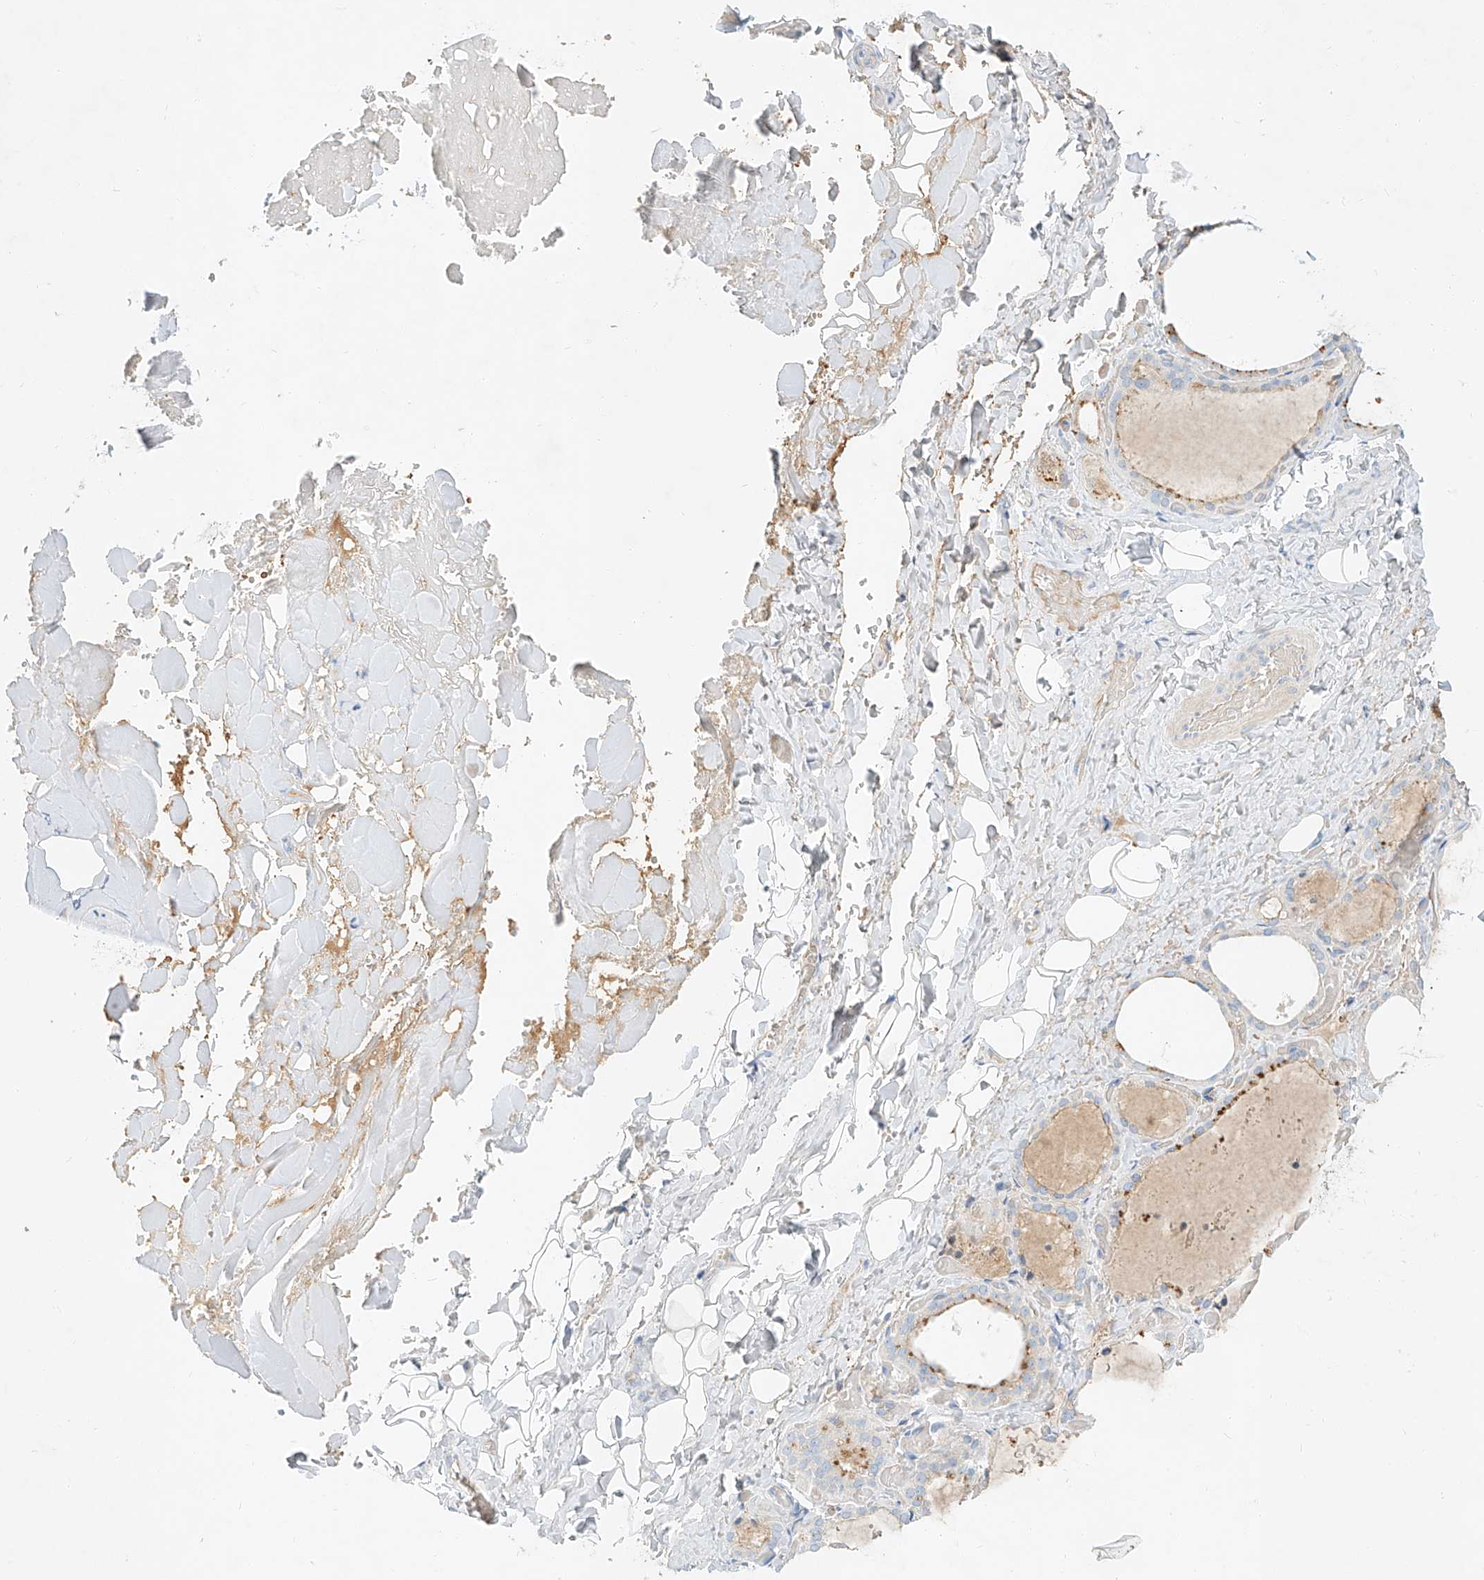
{"staining": {"intensity": "moderate", "quantity": "<25%", "location": "cytoplasmic/membranous"}, "tissue": "thyroid gland", "cell_type": "Glandular cells", "image_type": "normal", "snomed": [{"axis": "morphology", "description": "Normal tissue, NOS"}, {"axis": "topography", "description": "Thyroid gland"}], "caption": "Unremarkable thyroid gland displays moderate cytoplasmic/membranous positivity in about <25% of glandular cells, visualized by immunohistochemistry. Nuclei are stained in blue.", "gene": "SYTL3", "patient": {"sex": "female", "age": 44}}